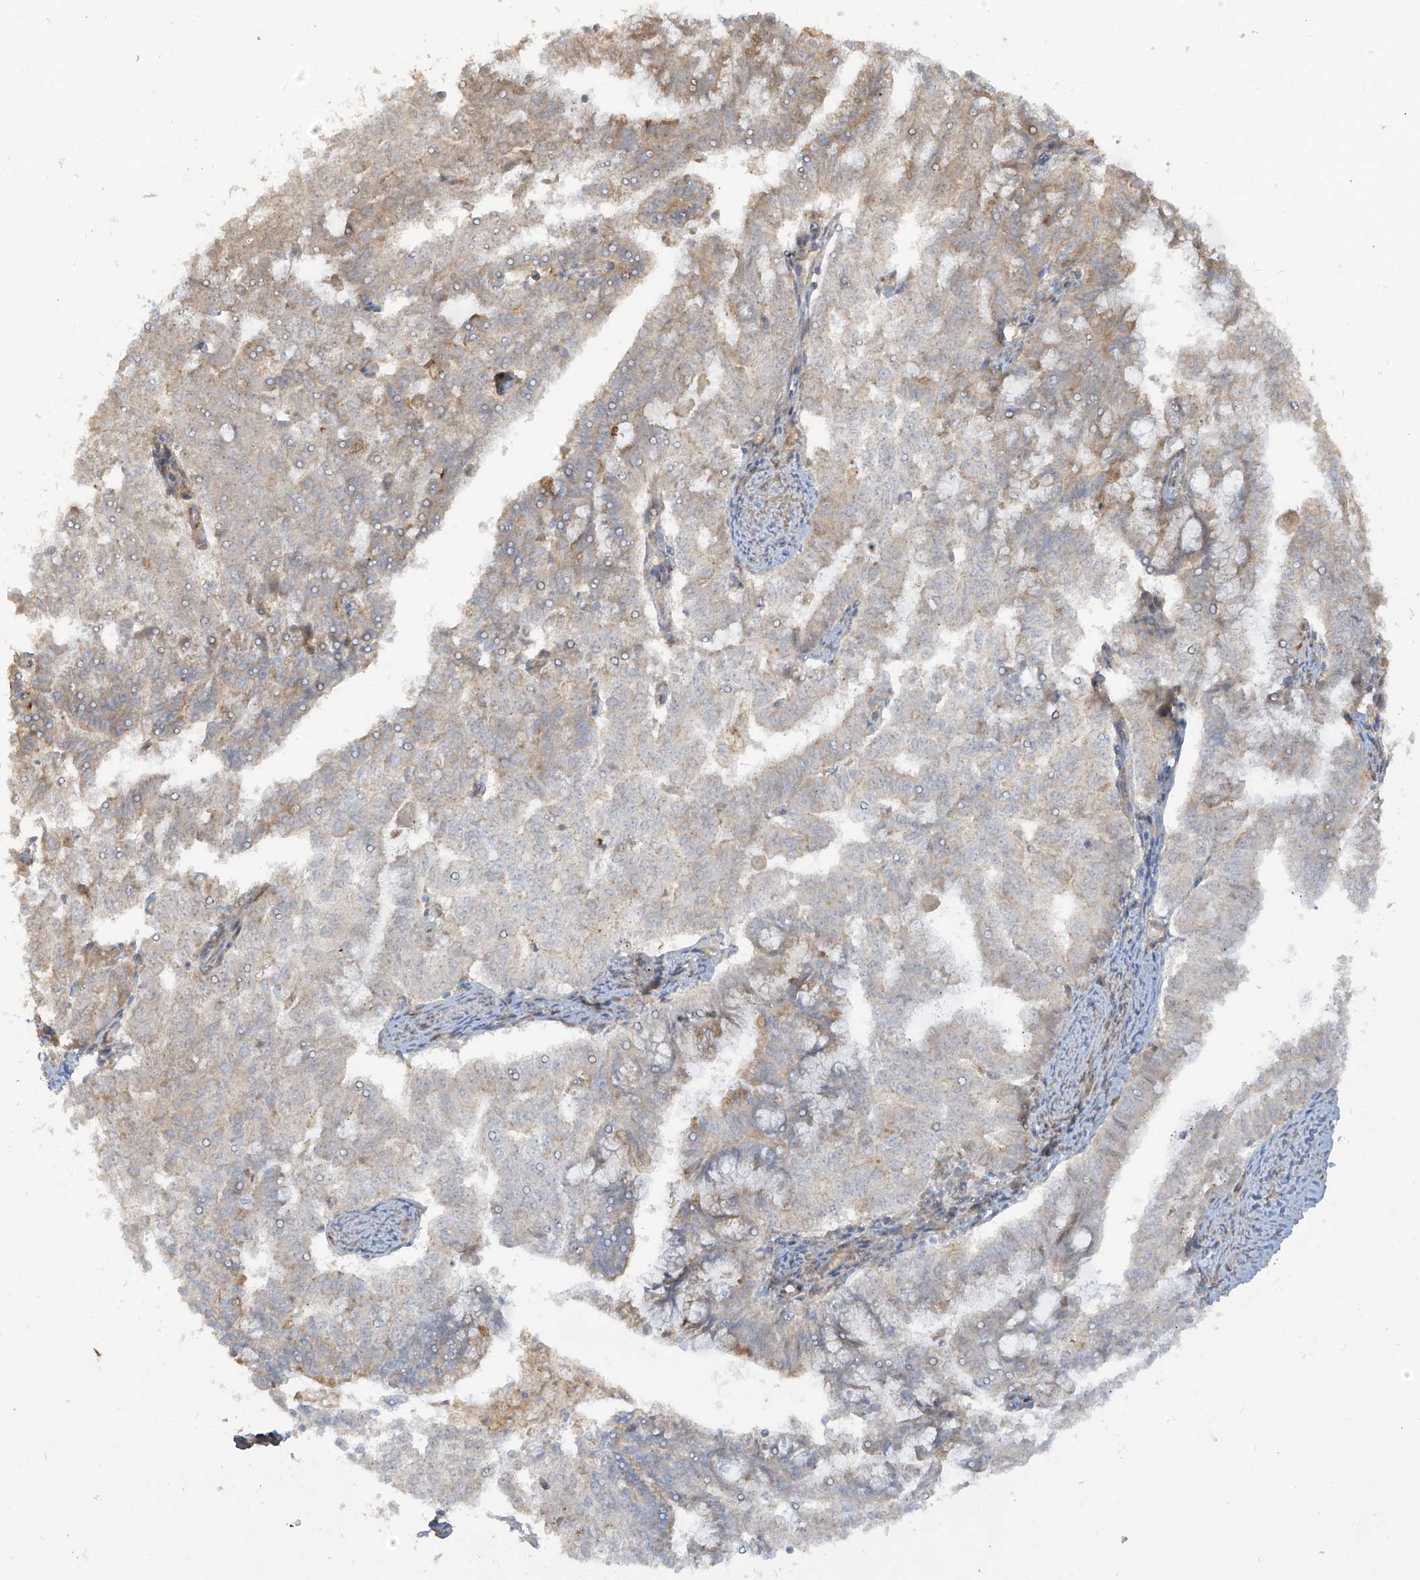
{"staining": {"intensity": "weak", "quantity": "<25%", "location": "cytoplasmic/membranous"}, "tissue": "endometrial cancer", "cell_type": "Tumor cells", "image_type": "cancer", "snomed": [{"axis": "morphology", "description": "Adenocarcinoma, NOS"}, {"axis": "topography", "description": "Endometrium"}], "caption": "Tumor cells show no significant staining in adenocarcinoma (endometrial). (DAB (3,3'-diaminobenzidine) immunohistochemistry (IHC), high magnification).", "gene": "ENTR1", "patient": {"sex": "female", "age": 79}}